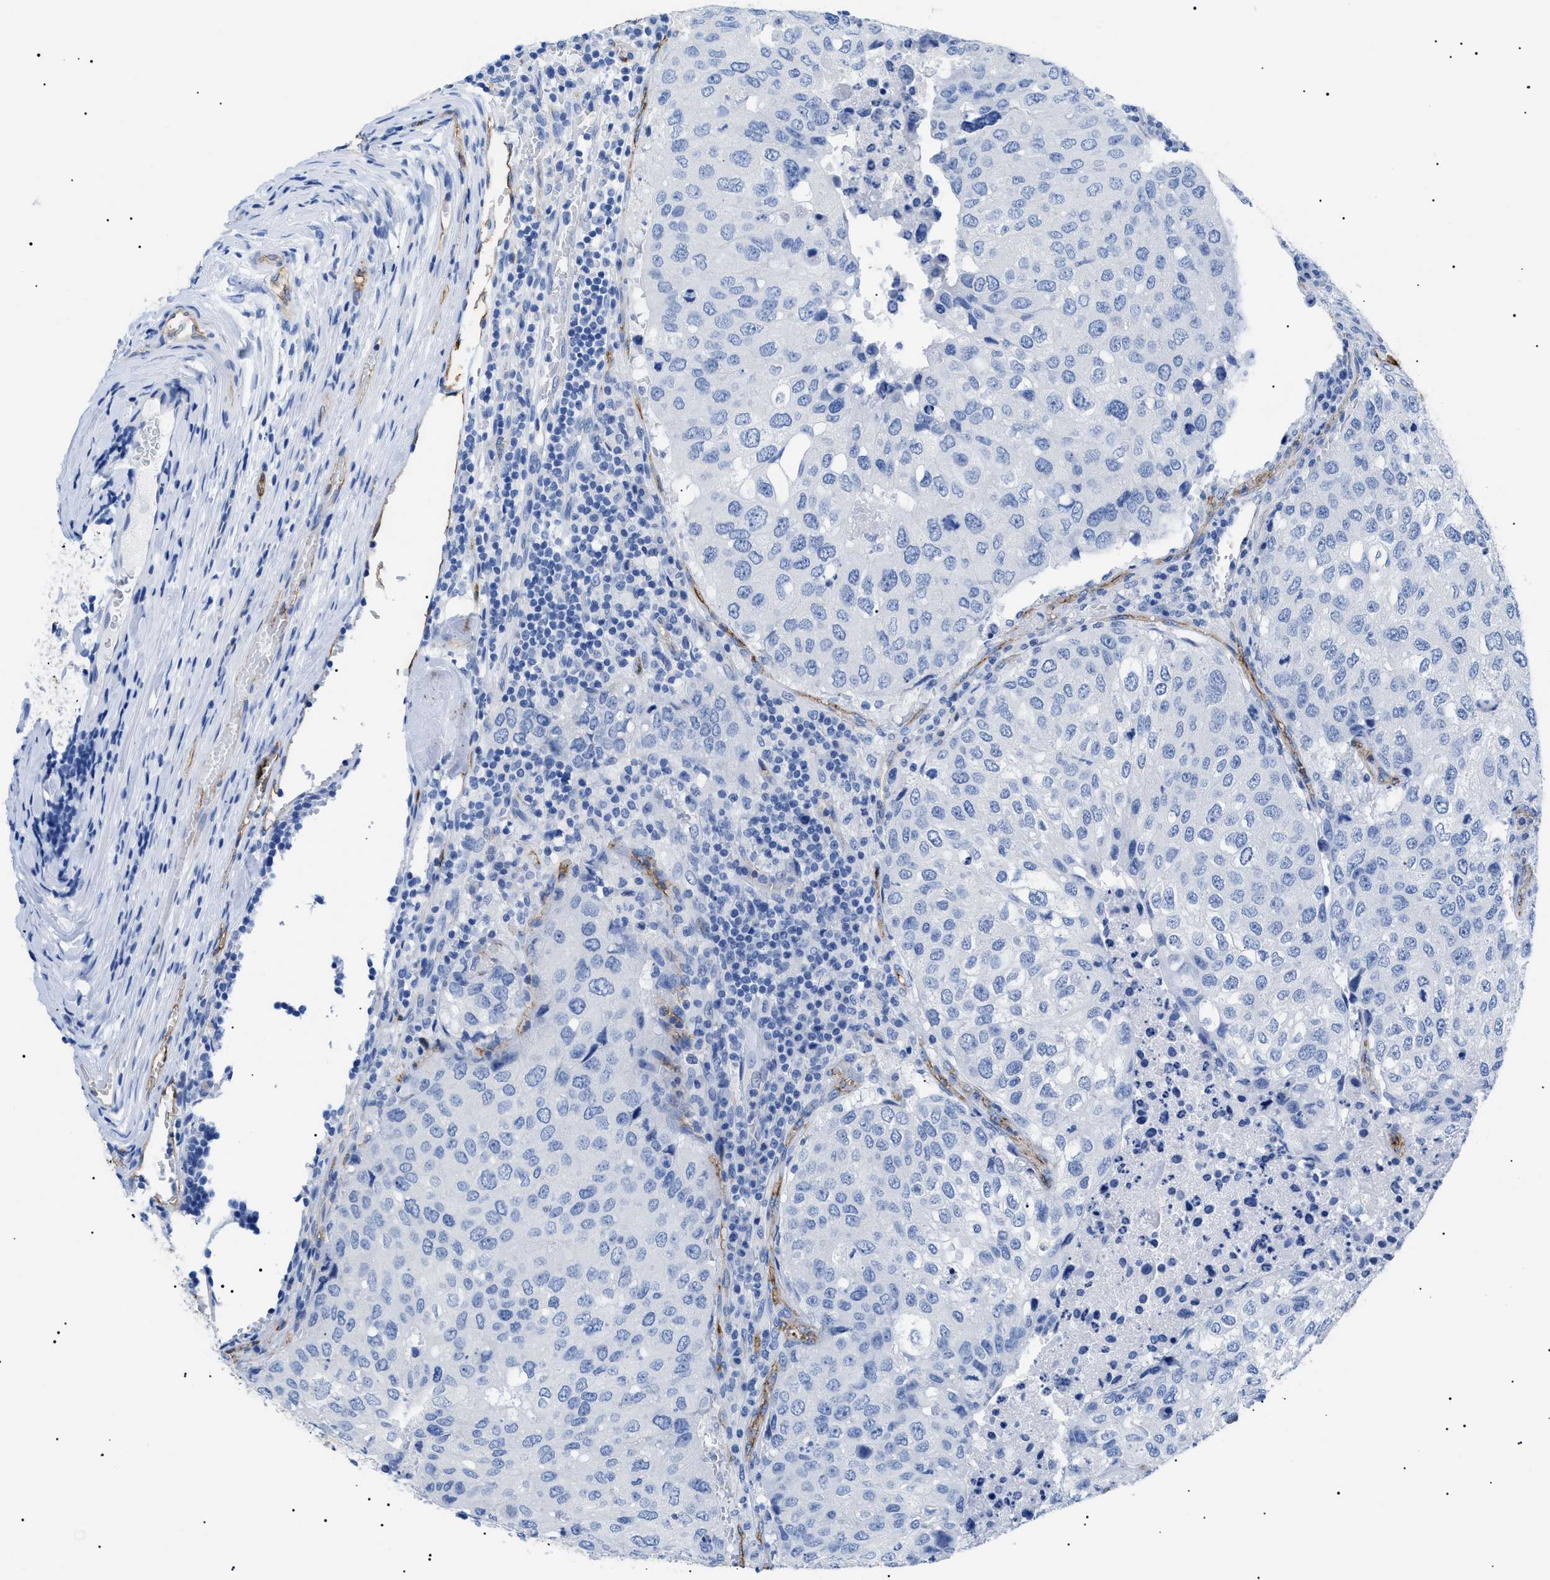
{"staining": {"intensity": "negative", "quantity": "none", "location": "none"}, "tissue": "urothelial cancer", "cell_type": "Tumor cells", "image_type": "cancer", "snomed": [{"axis": "morphology", "description": "Urothelial carcinoma, High grade"}, {"axis": "topography", "description": "Lymph node"}, {"axis": "topography", "description": "Urinary bladder"}], "caption": "Immunohistochemical staining of human high-grade urothelial carcinoma exhibits no significant positivity in tumor cells.", "gene": "PODXL", "patient": {"sex": "male", "age": 51}}